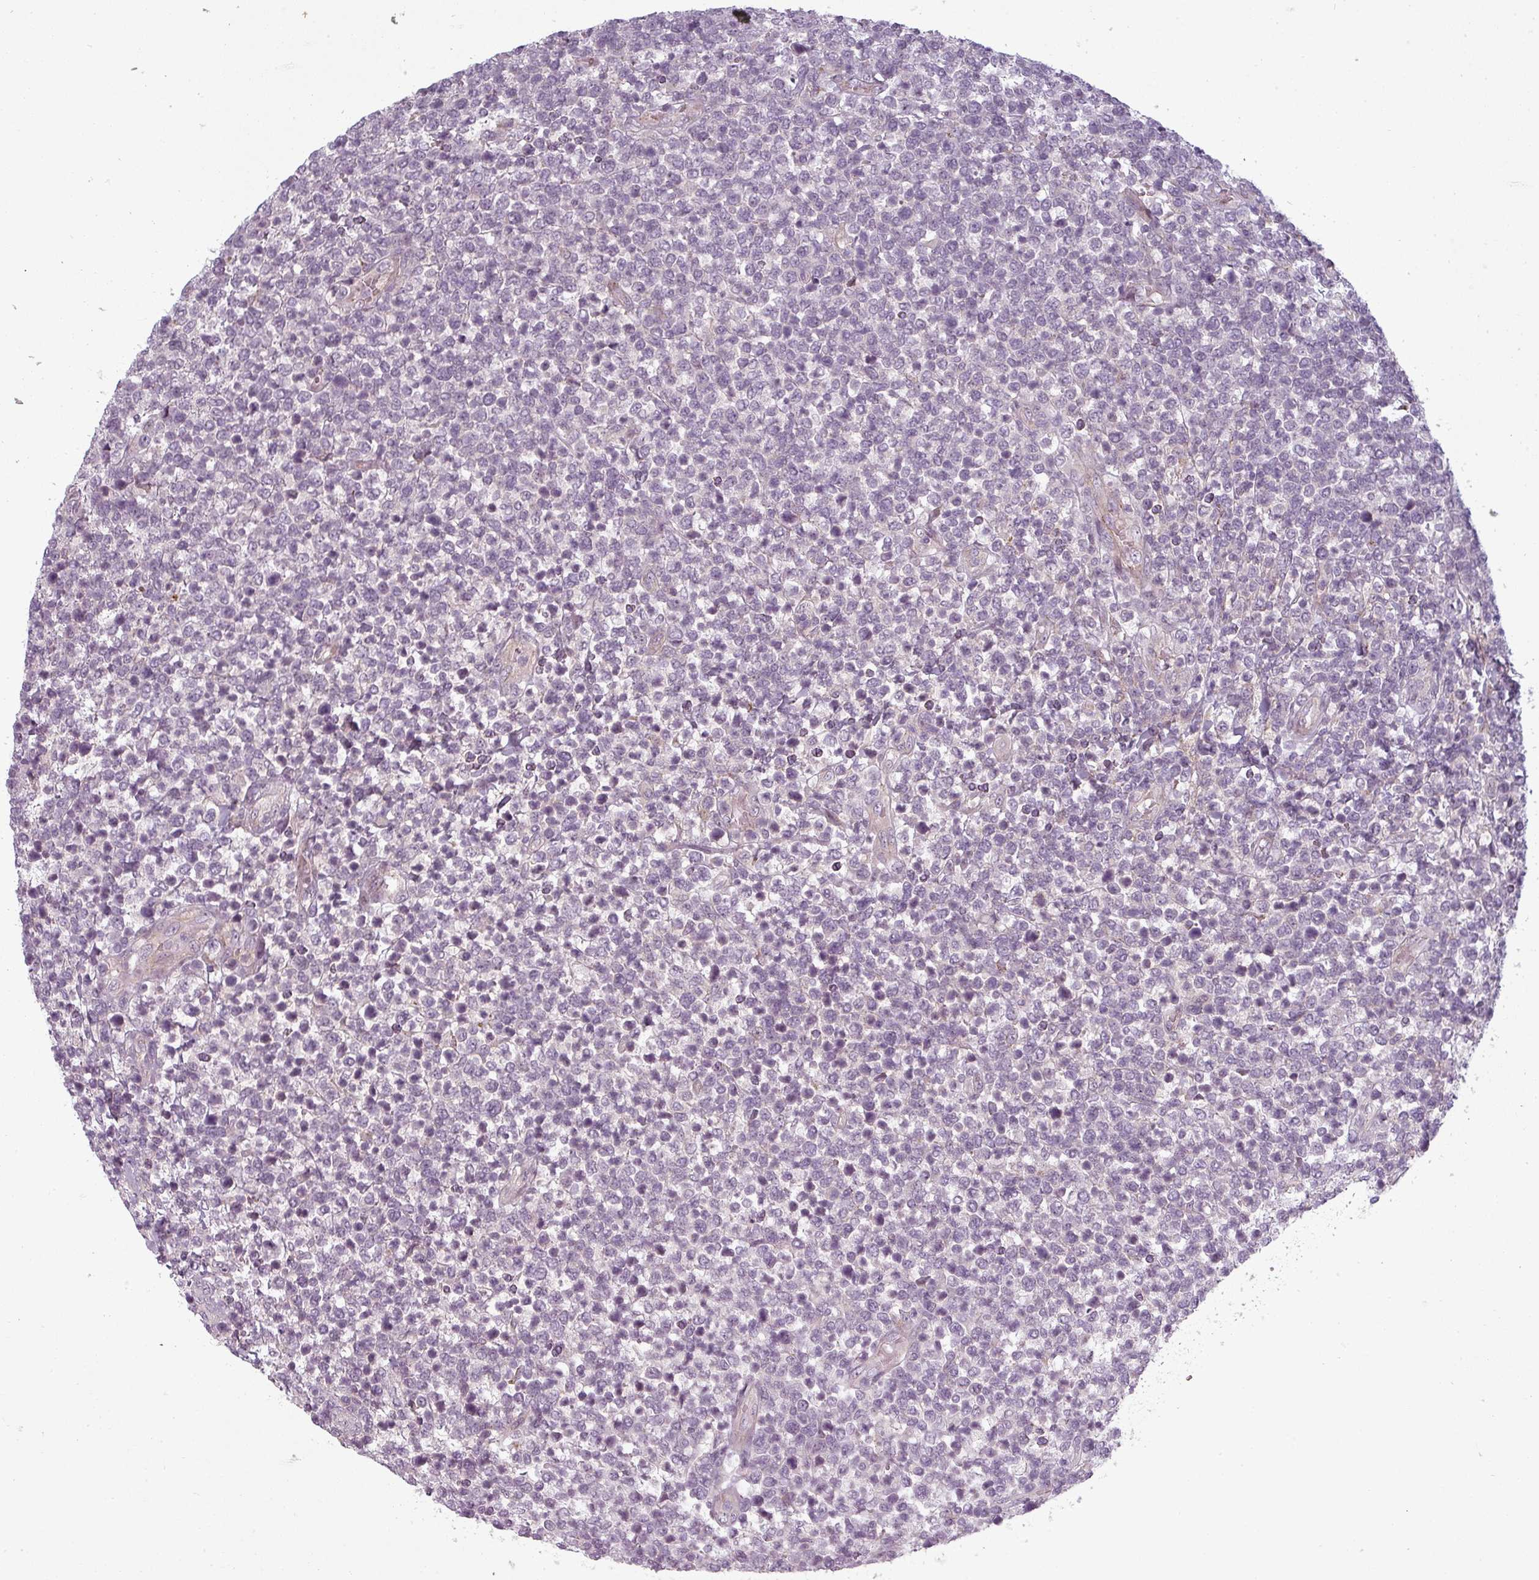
{"staining": {"intensity": "negative", "quantity": "none", "location": "none"}, "tissue": "lymphoma", "cell_type": "Tumor cells", "image_type": "cancer", "snomed": [{"axis": "morphology", "description": "Malignant lymphoma, non-Hodgkin's type, High grade"}, {"axis": "topography", "description": "Soft tissue"}], "caption": "High power microscopy image of an IHC micrograph of high-grade malignant lymphoma, non-Hodgkin's type, revealing no significant expression in tumor cells.", "gene": "SLC16A9", "patient": {"sex": "female", "age": 56}}